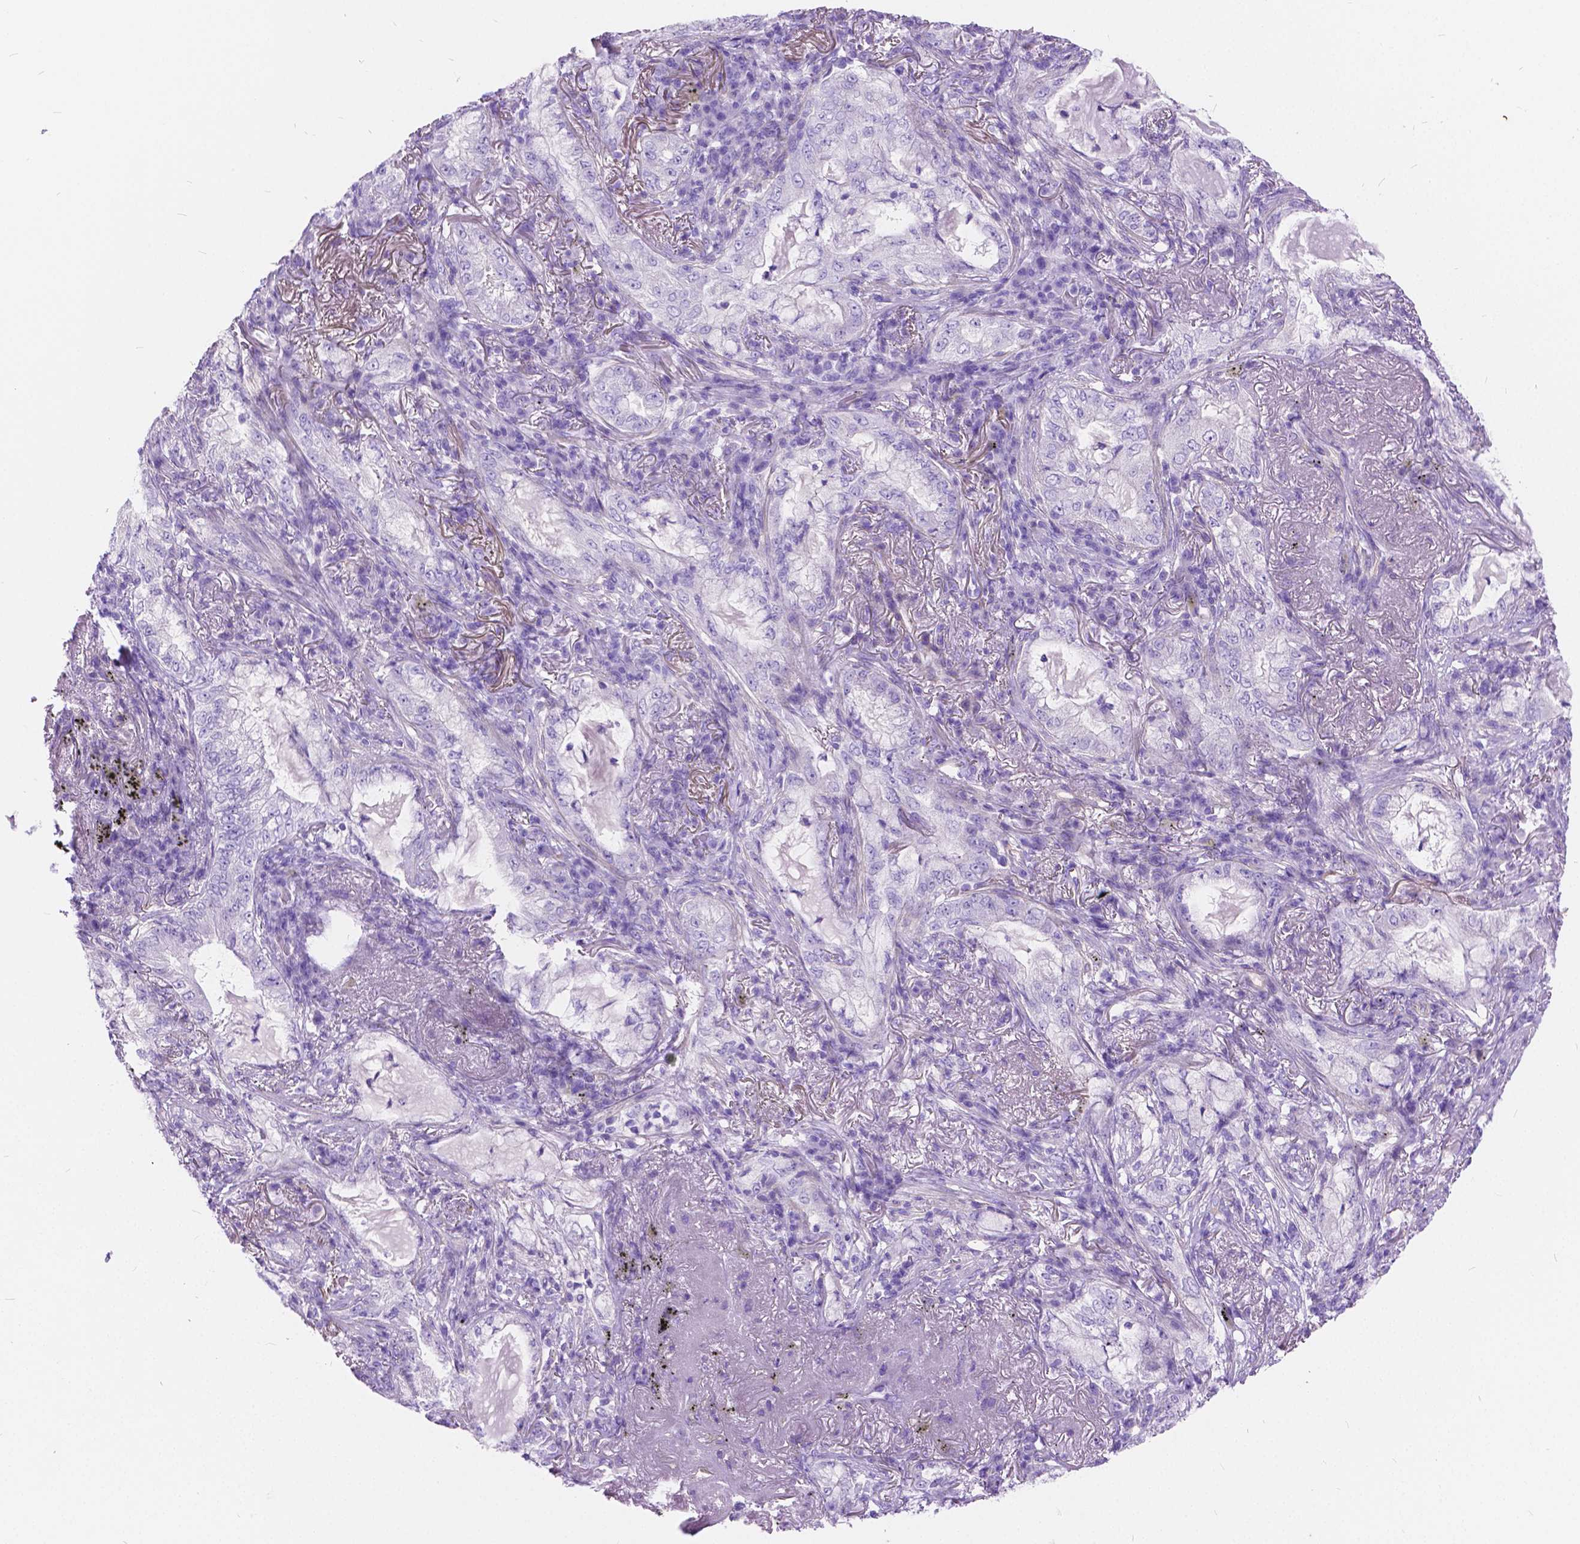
{"staining": {"intensity": "negative", "quantity": "none", "location": "none"}, "tissue": "lung cancer", "cell_type": "Tumor cells", "image_type": "cancer", "snomed": [{"axis": "morphology", "description": "Adenocarcinoma, NOS"}, {"axis": "topography", "description": "Lung"}], "caption": "Tumor cells are negative for brown protein staining in adenocarcinoma (lung).", "gene": "CHRM1", "patient": {"sex": "female", "age": 73}}